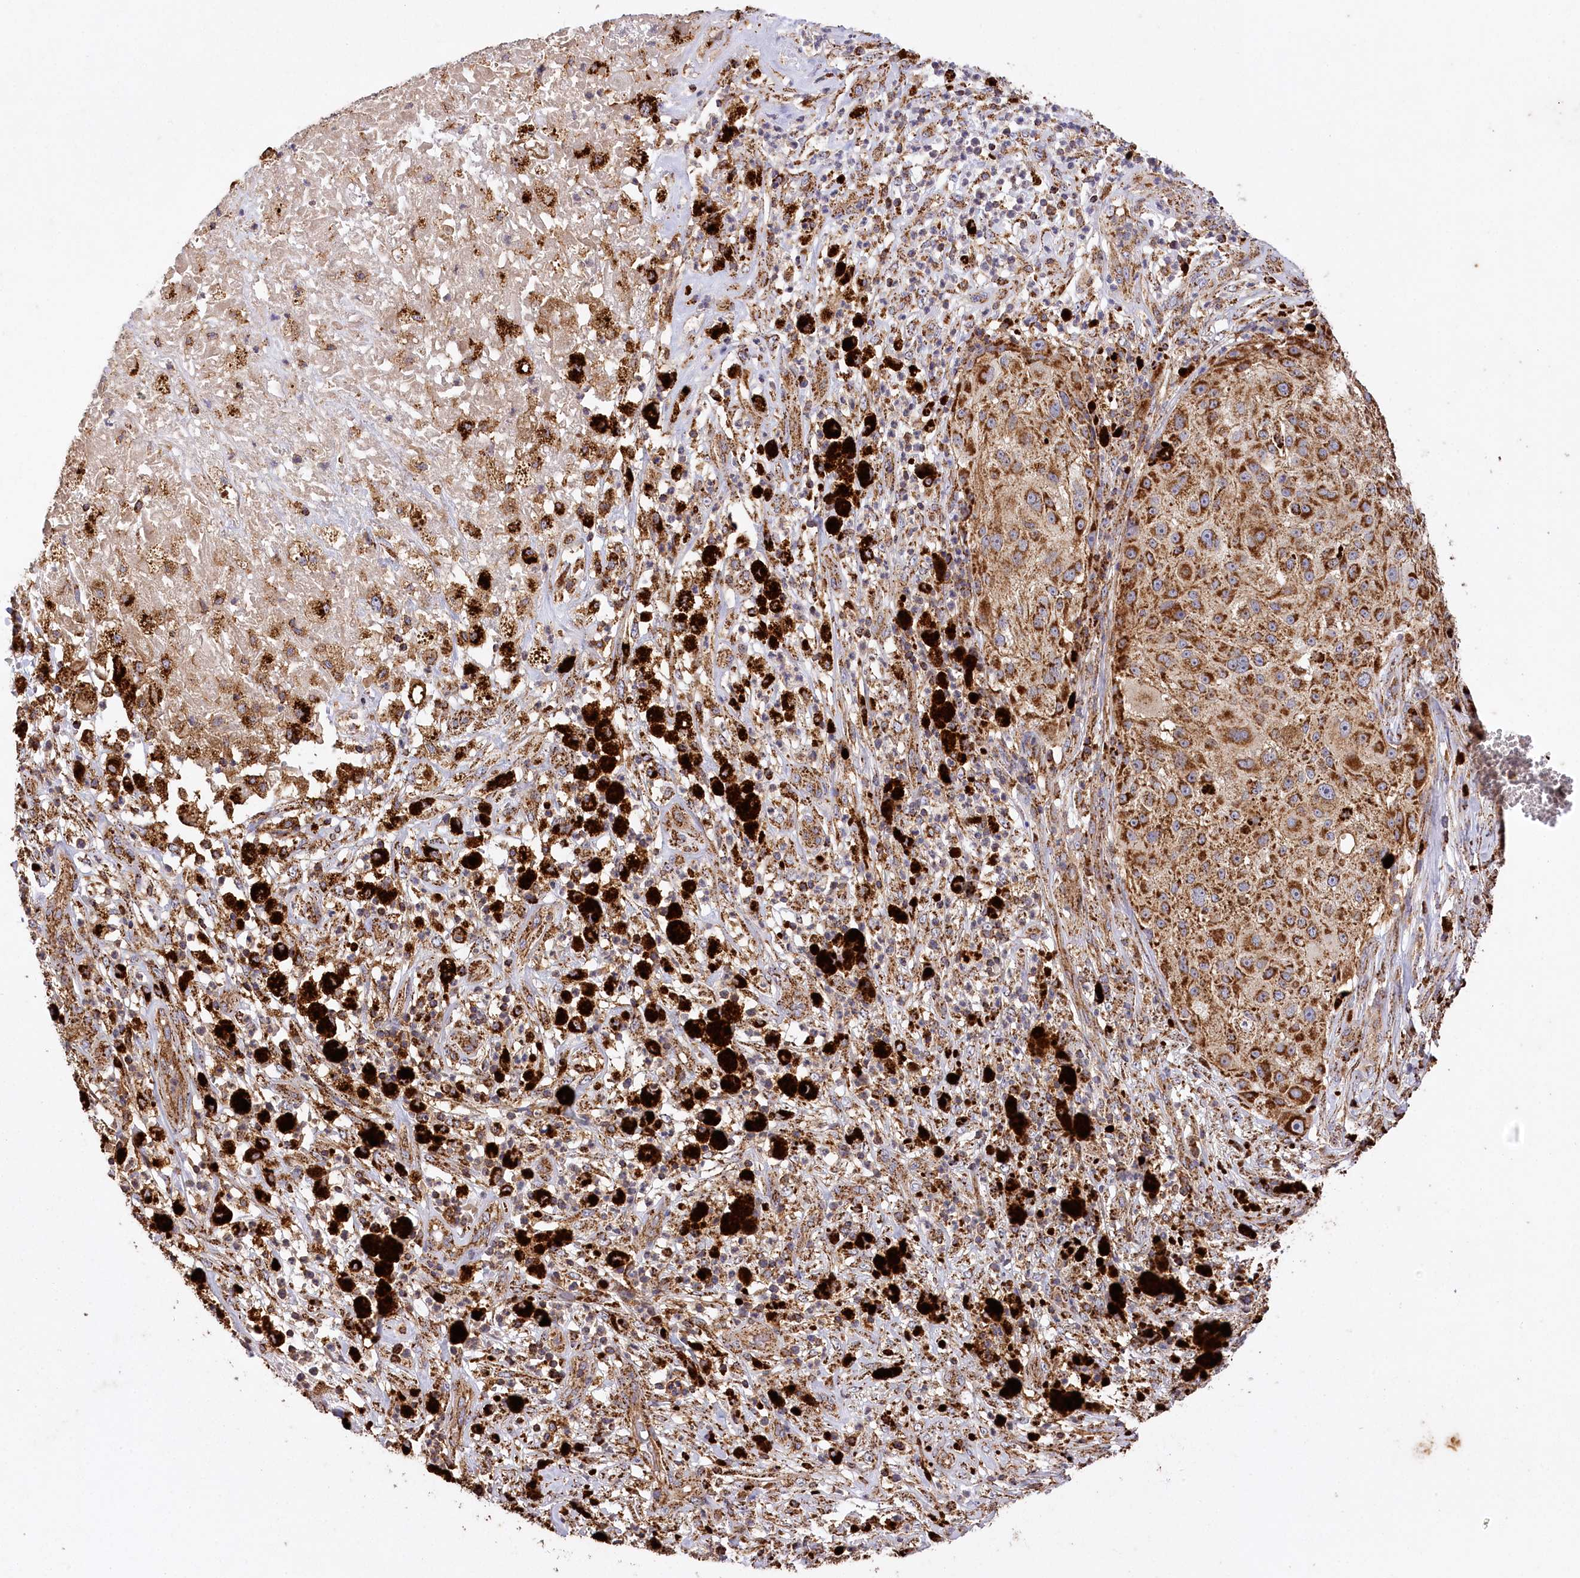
{"staining": {"intensity": "strong", "quantity": ">75%", "location": "cytoplasmic/membranous"}, "tissue": "melanoma", "cell_type": "Tumor cells", "image_type": "cancer", "snomed": [{"axis": "morphology", "description": "Necrosis, NOS"}, {"axis": "morphology", "description": "Malignant melanoma, NOS"}, {"axis": "topography", "description": "Skin"}], "caption": "Protein analysis of melanoma tissue demonstrates strong cytoplasmic/membranous expression in about >75% of tumor cells.", "gene": "CARD19", "patient": {"sex": "female", "age": 87}}